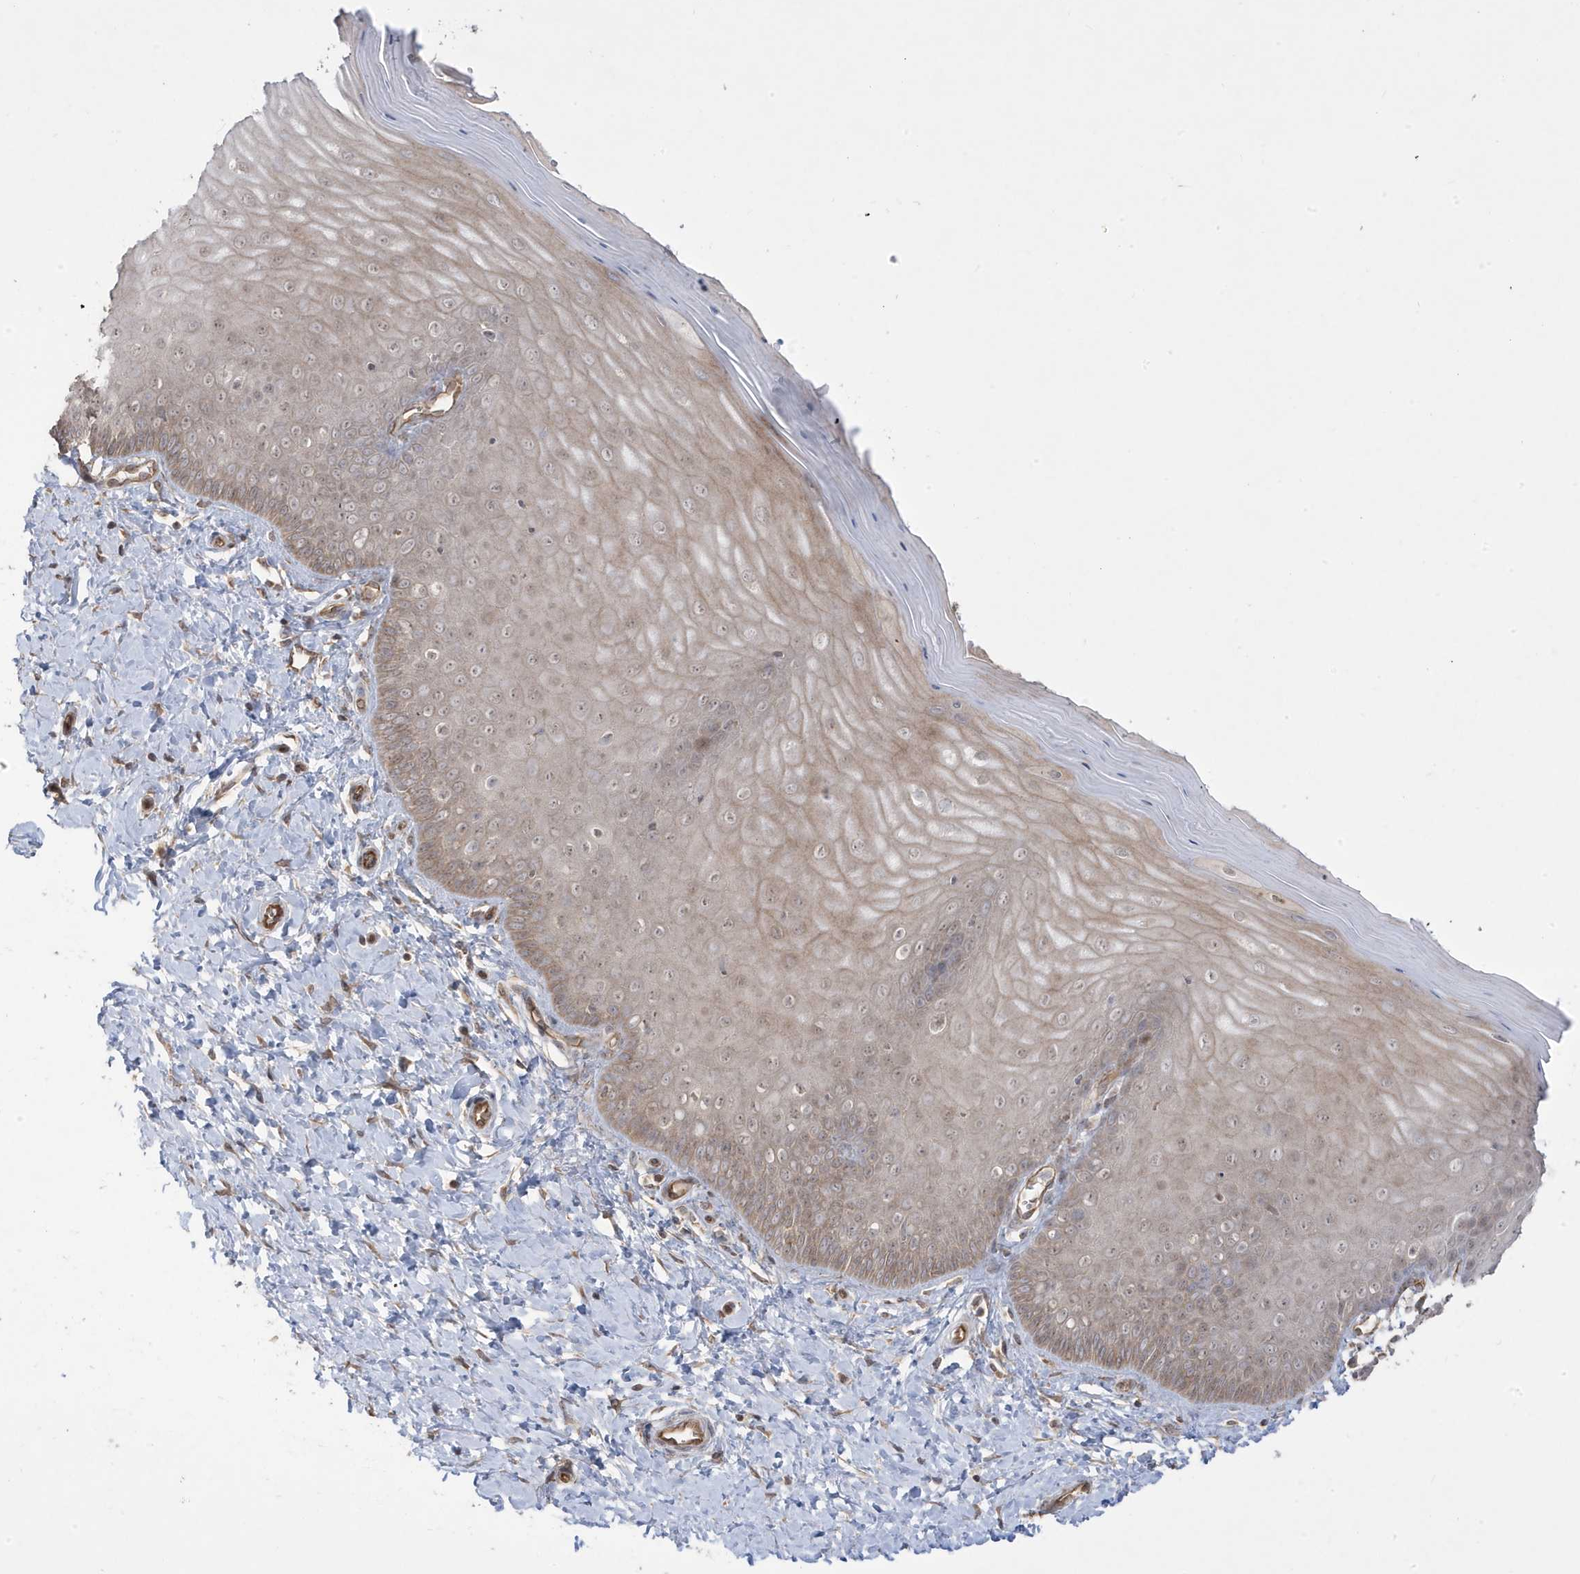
{"staining": {"intensity": "moderate", "quantity": ">75%", "location": "cytoplasmic/membranous"}, "tissue": "cervix", "cell_type": "Glandular cells", "image_type": "normal", "snomed": [{"axis": "morphology", "description": "Normal tissue, NOS"}, {"axis": "topography", "description": "Cervix"}], "caption": "Immunohistochemical staining of benign cervix shows medium levels of moderate cytoplasmic/membranous staining in about >75% of glandular cells. The staining was performed using DAB to visualize the protein expression in brown, while the nuclei were stained in blue with hematoxylin (Magnification: 20x).", "gene": "DNAJC12", "patient": {"sex": "female", "age": 55}}